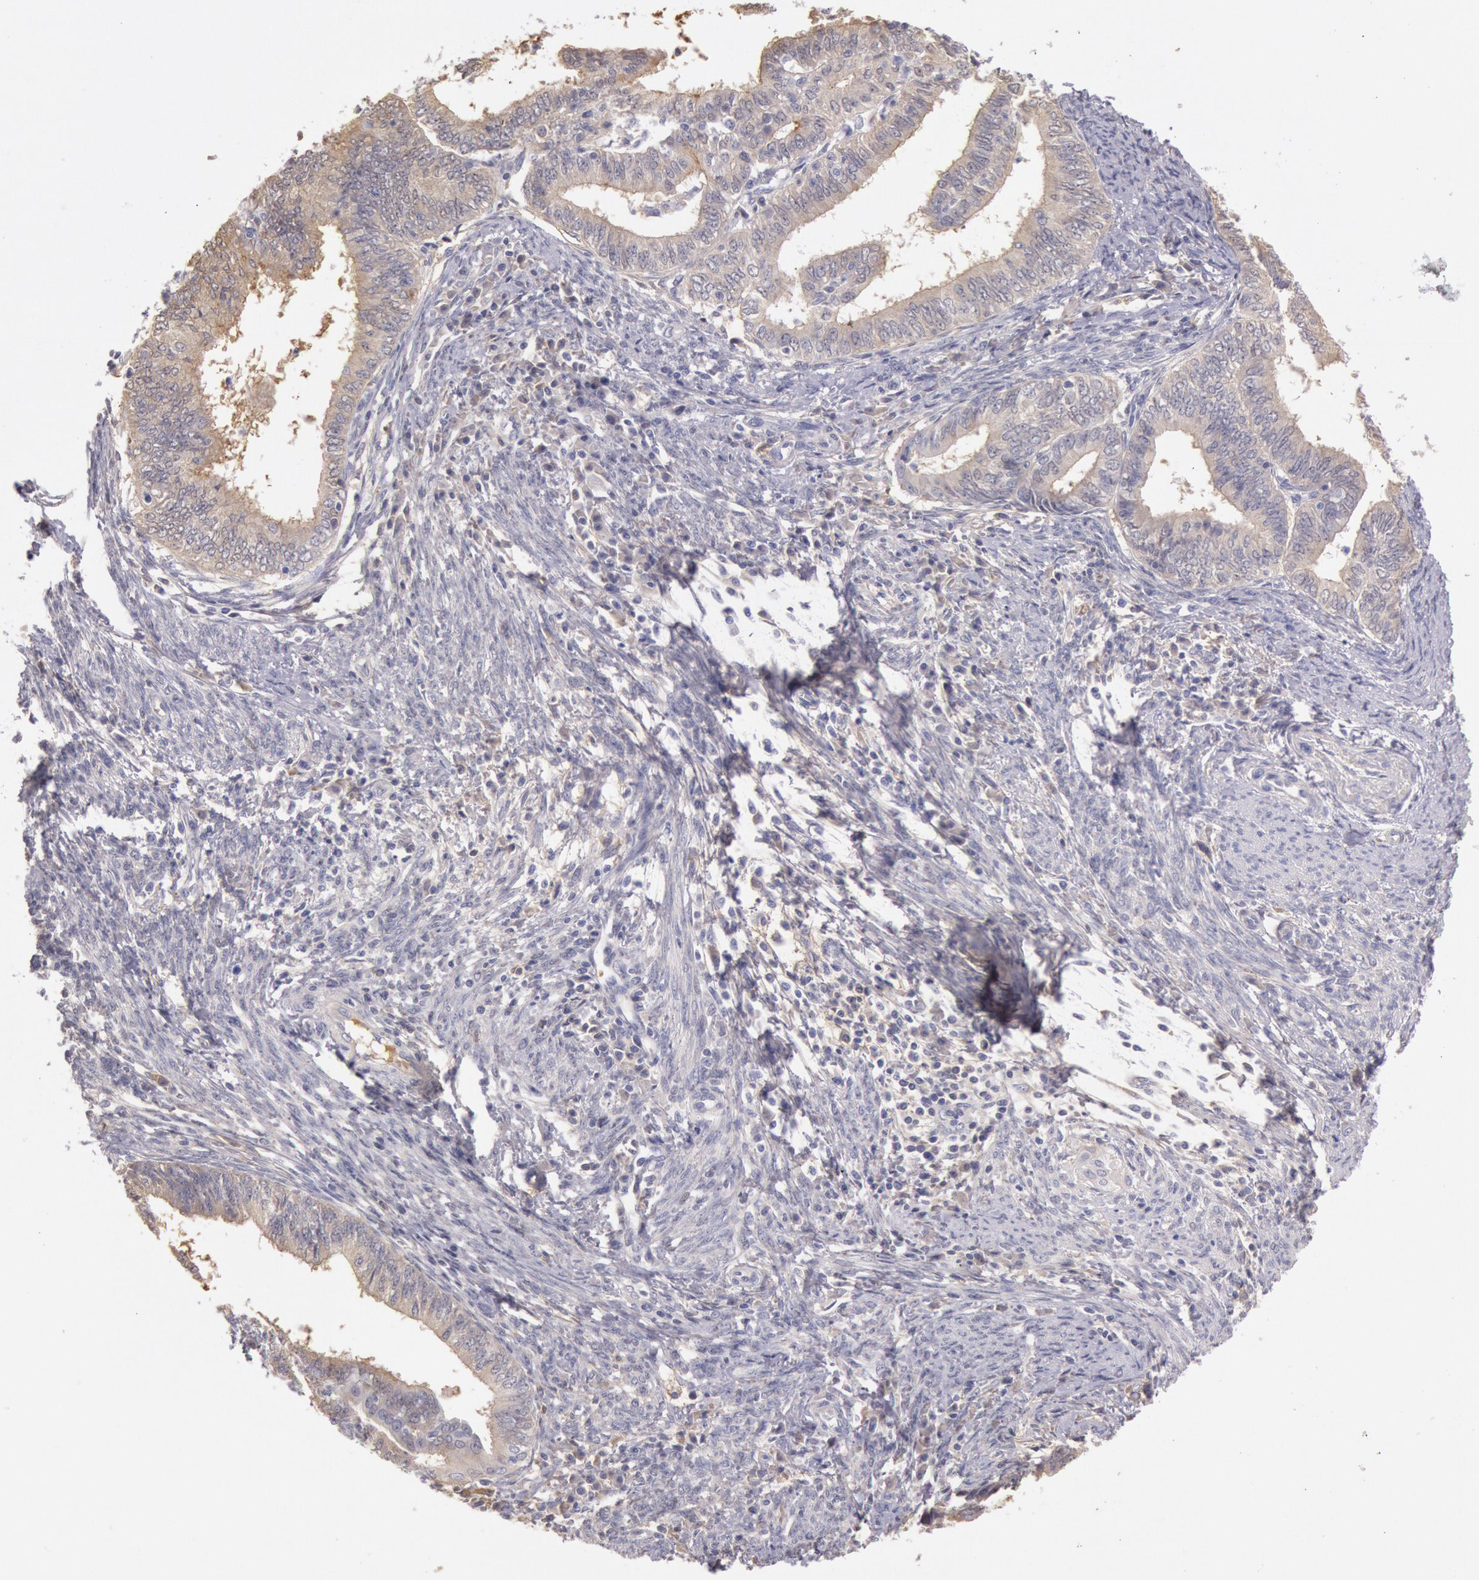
{"staining": {"intensity": "negative", "quantity": "none", "location": "none"}, "tissue": "endometrial cancer", "cell_type": "Tumor cells", "image_type": "cancer", "snomed": [{"axis": "morphology", "description": "Adenocarcinoma, NOS"}, {"axis": "topography", "description": "Endometrium"}], "caption": "High power microscopy image of an IHC photomicrograph of endometrial cancer (adenocarcinoma), revealing no significant staining in tumor cells.", "gene": "C1R", "patient": {"sex": "female", "age": 66}}